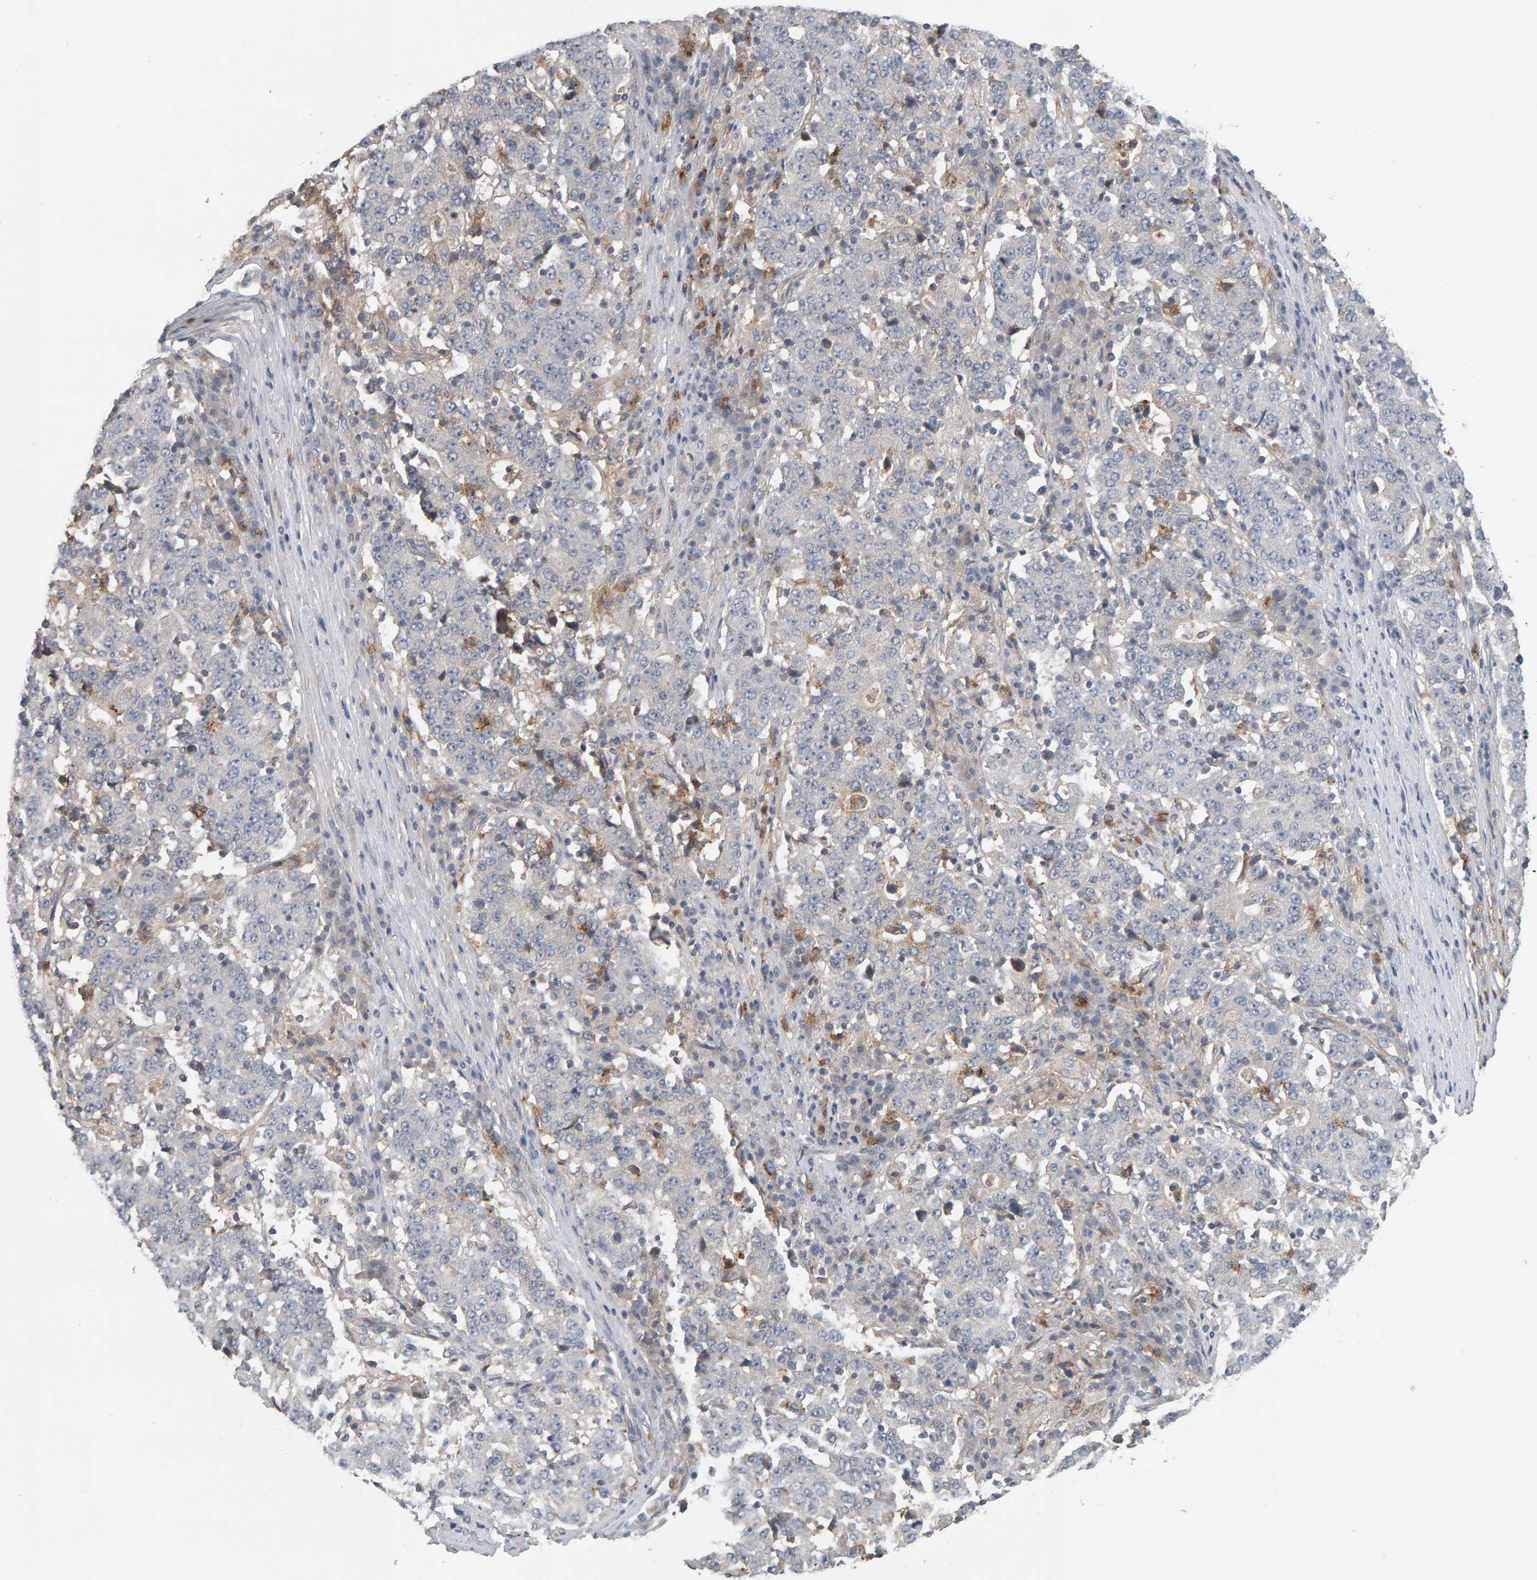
{"staining": {"intensity": "negative", "quantity": "none", "location": "none"}, "tissue": "stomach cancer", "cell_type": "Tumor cells", "image_type": "cancer", "snomed": [{"axis": "morphology", "description": "Adenocarcinoma, NOS"}, {"axis": "topography", "description": "Stomach"}], "caption": "Tumor cells are negative for brown protein staining in stomach cancer.", "gene": "C9orf72", "patient": {"sex": "male", "age": 59}}